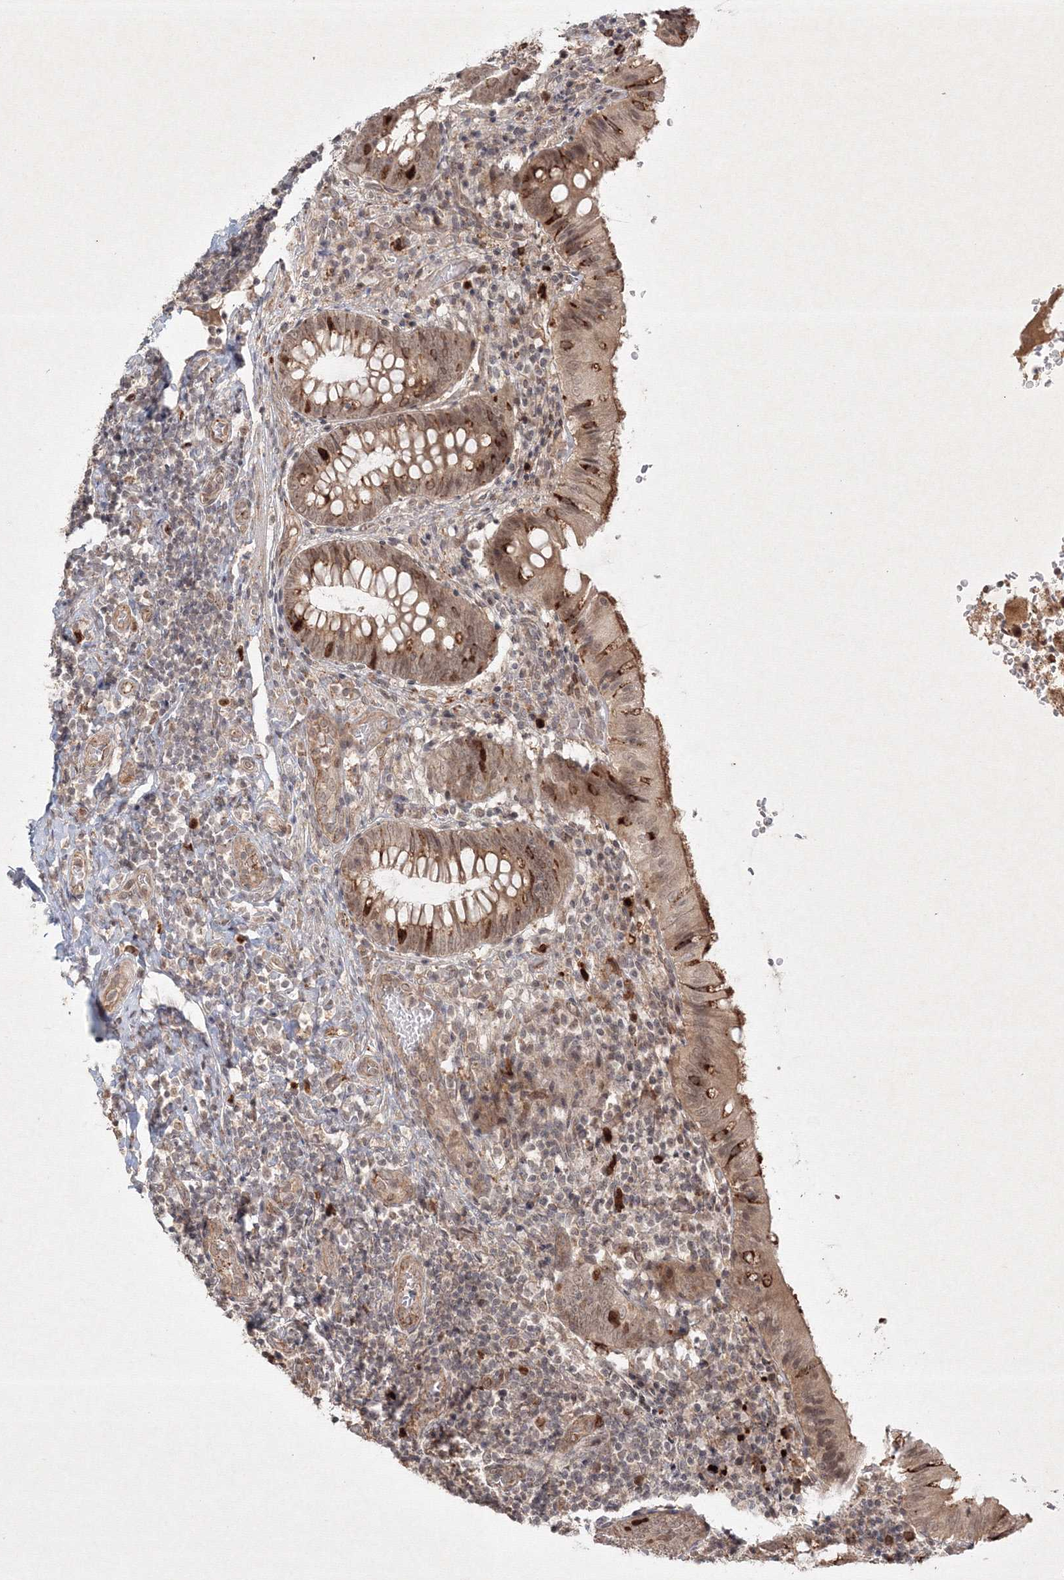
{"staining": {"intensity": "moderate", "quantity": ">75%", "location": "cytoplasmic/membranous,nuclear"}, "tissue": "appendix", "cell_type": "Glandular cells", "image_type": "normal", "snomed": [{"axis": "morphology", "description": "Normal tissue, NOS"}, {"axis": "topography", "description": "Appendix"}], "caption": "DAB immunohistochemical staining of unremarkable human appendix reveals moderate cytoplasmic/membranous,nuclear protein staining in about >75% of glandular cells.", "gene": "KIF20A", "patient": {"sex": "male", "age": 8}}